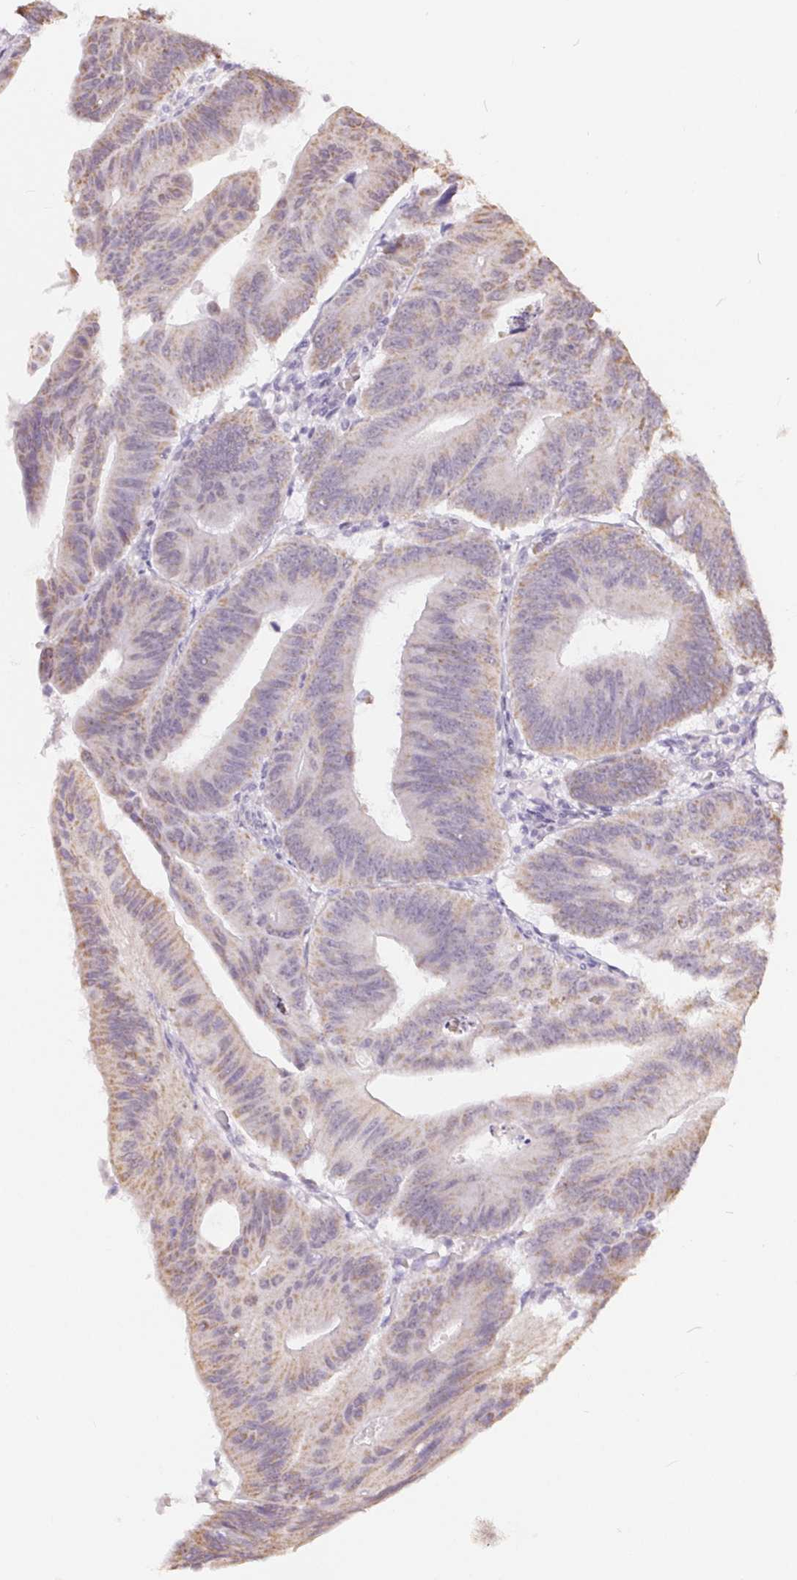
{"staining": {"intensity": "weak", "quantity": "25%-75%", "location": "cytoplasmic/membranous"}, "tissue": "colorectal cancer", "cell_type": "Tumor cells", "image_type": "cancer", "snomed": [{"axis": "morphology", "description": "Adenocarcinoma, NOS"}, {"axis": "topography", "description": "Colon"}], "caption": "Colorectal cancer was stained to show a protein in brown. There is low levels of weak cytoplasmic/membranous expression in about 25%-75% of tumor cells. (DAB (3,3'-diaminobenzidine) IHC, brown staining for protein, blue staining for nuclei).", "gene": "POU2F2", "patient": {"sex": "male", "age": 65}}